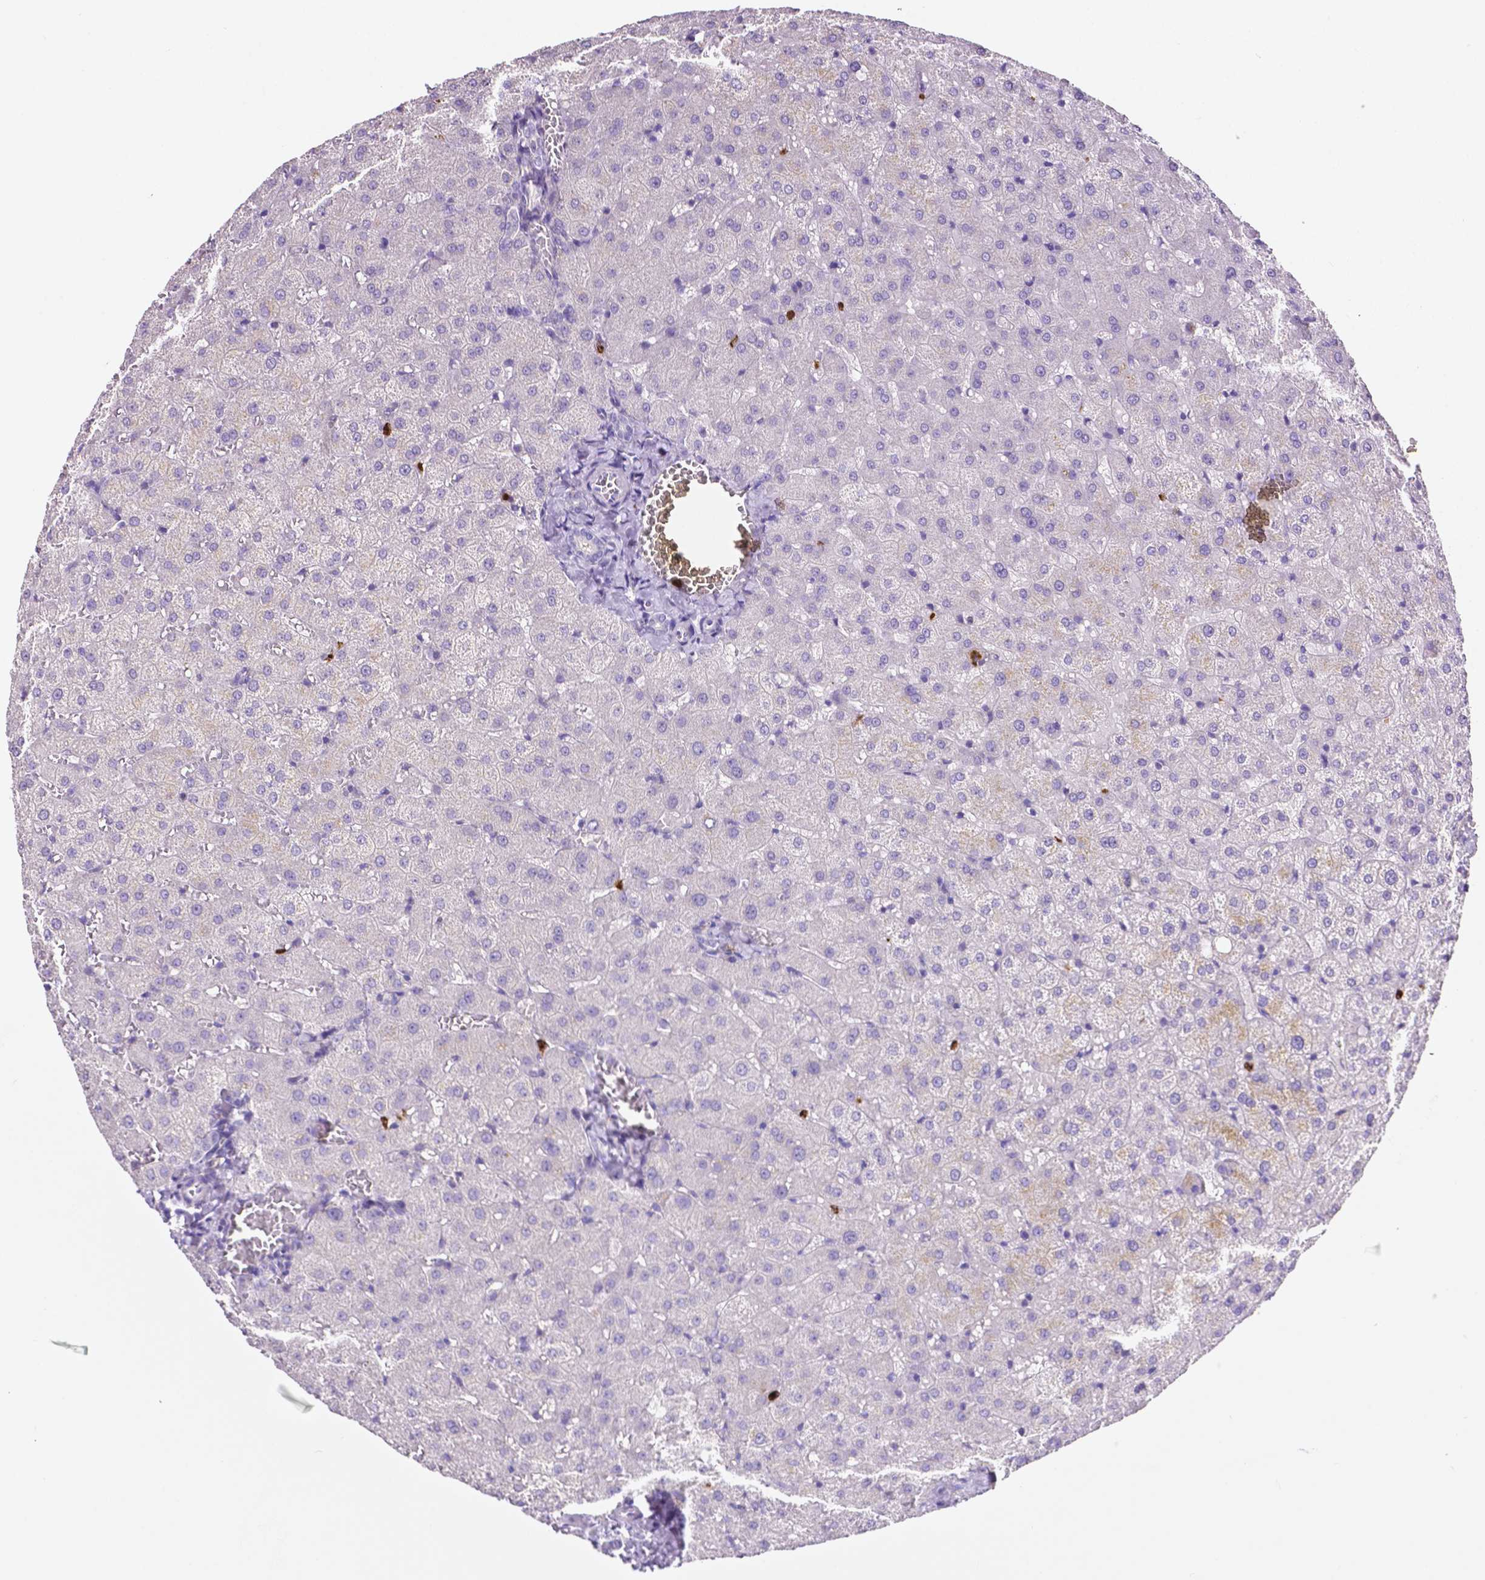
{"staining": {"intensity": "negative", "quantity": "none", "location": "none"}, "tissue": "liver", "cell_type": "Cholangiocytes", "image_type": "normal", "snomed": [{"axis": "morphology", "description": "Normal tissue, NOS"}, {"axis": "topography", "description": "Liver"}], "caption": "A high-resolution histopathology image shows IHC staining of normal liver, which exhibits no significant staining in cholangiocytes.", "gene": "MMP9", "patient": {"sex": "female", "age": 50}}